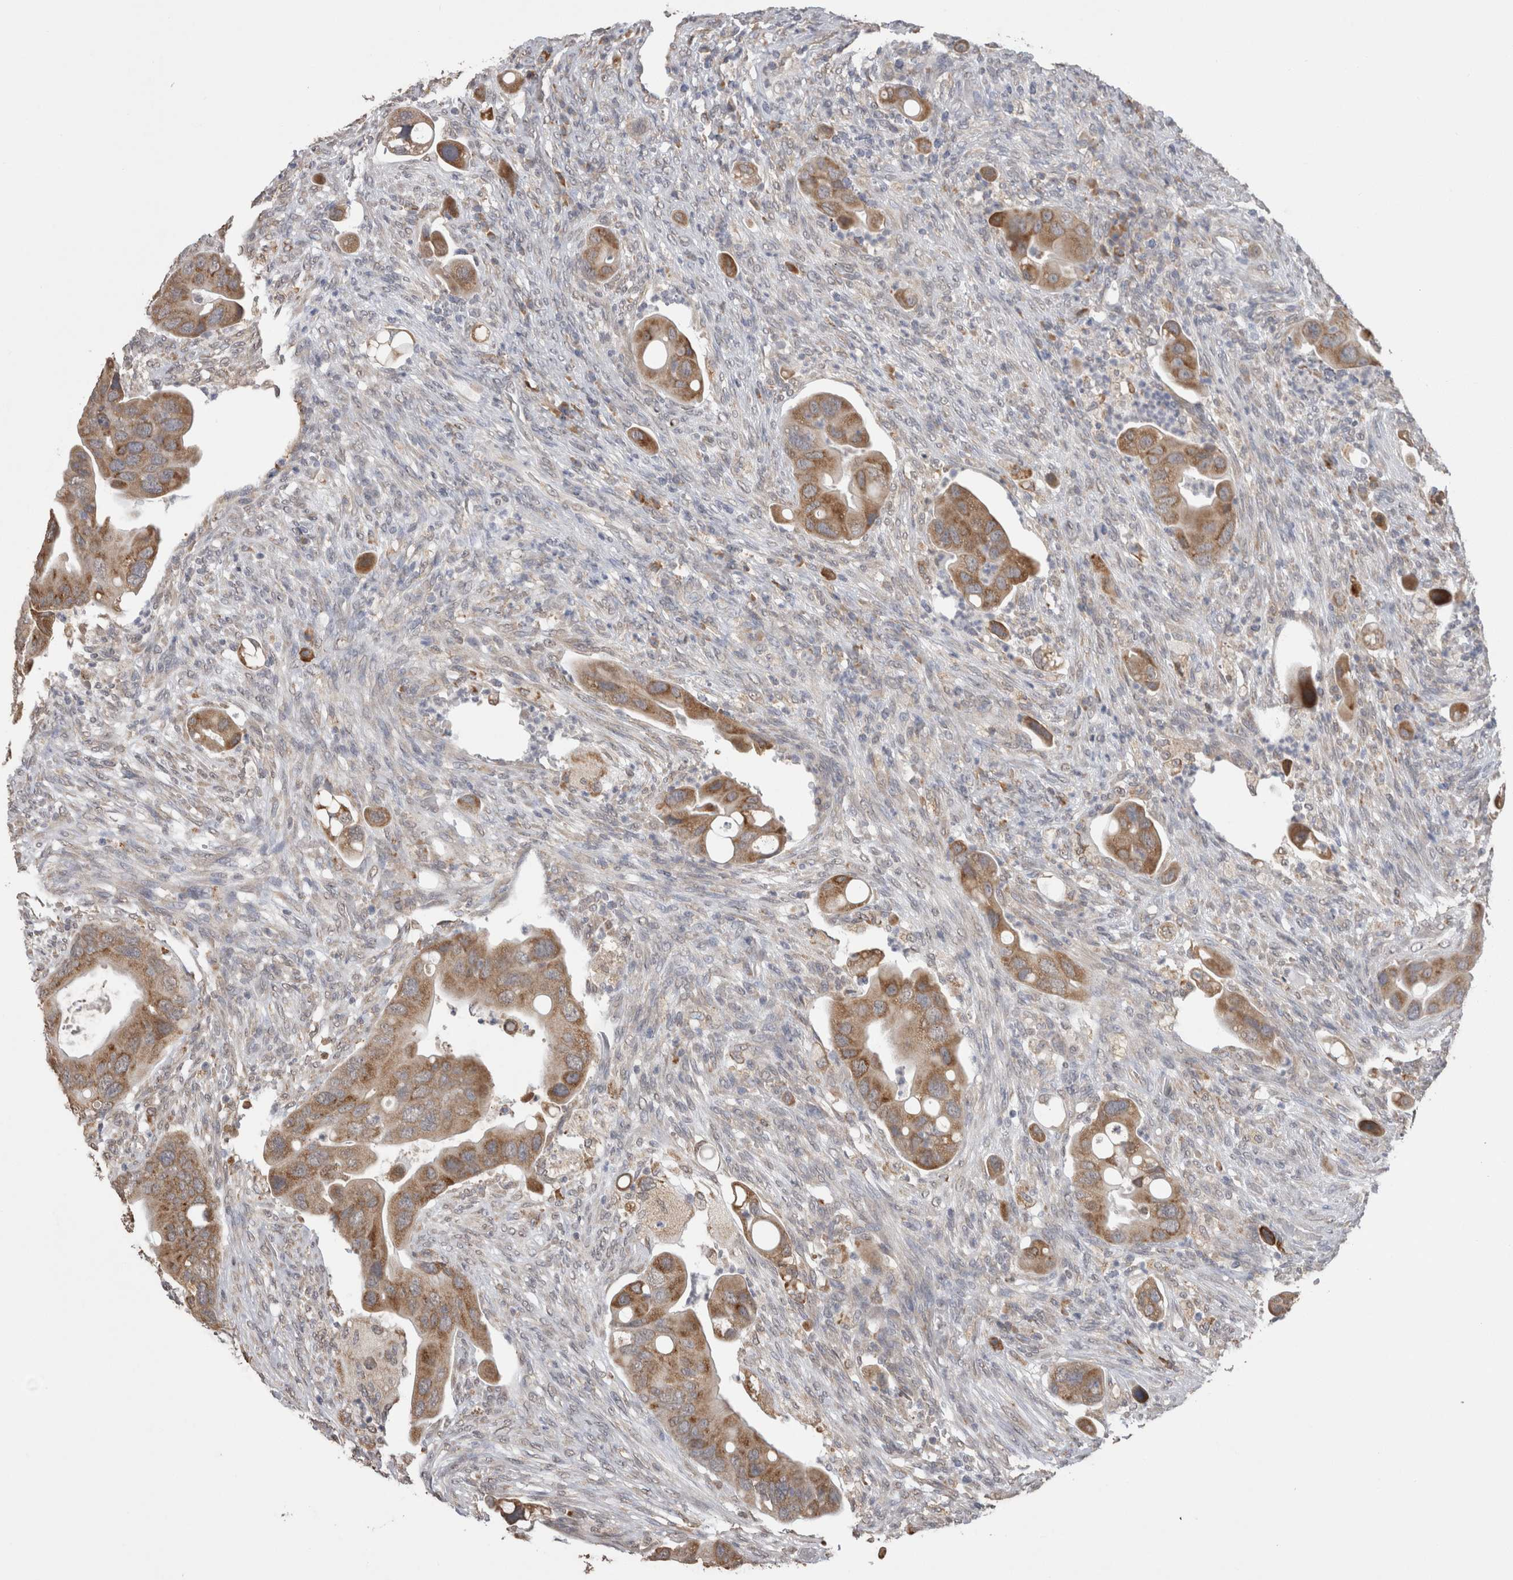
{"staining": {"intensity": "moderate", "quantity": ">75%", "location": "cytoplasmic/membranous"}, "tissue": "colorectal cancer", "cell_type": "Tumor cells", "image_type": "cancer", "snomed": [{"axis": "morphology", "description": "Adenocarcinoma, NOS"}, {"axis": "topography", "description": "Rectum"}], "caption": "Colorectal cancer (adenocarcinoma) stained for a protein (brown) exhibits moderate cytoplasmic/membranous positive positivity in approximately >75% of tumor cells.", "gene": "NOMO1", "patient": {"sex": "female", "age": 57}}